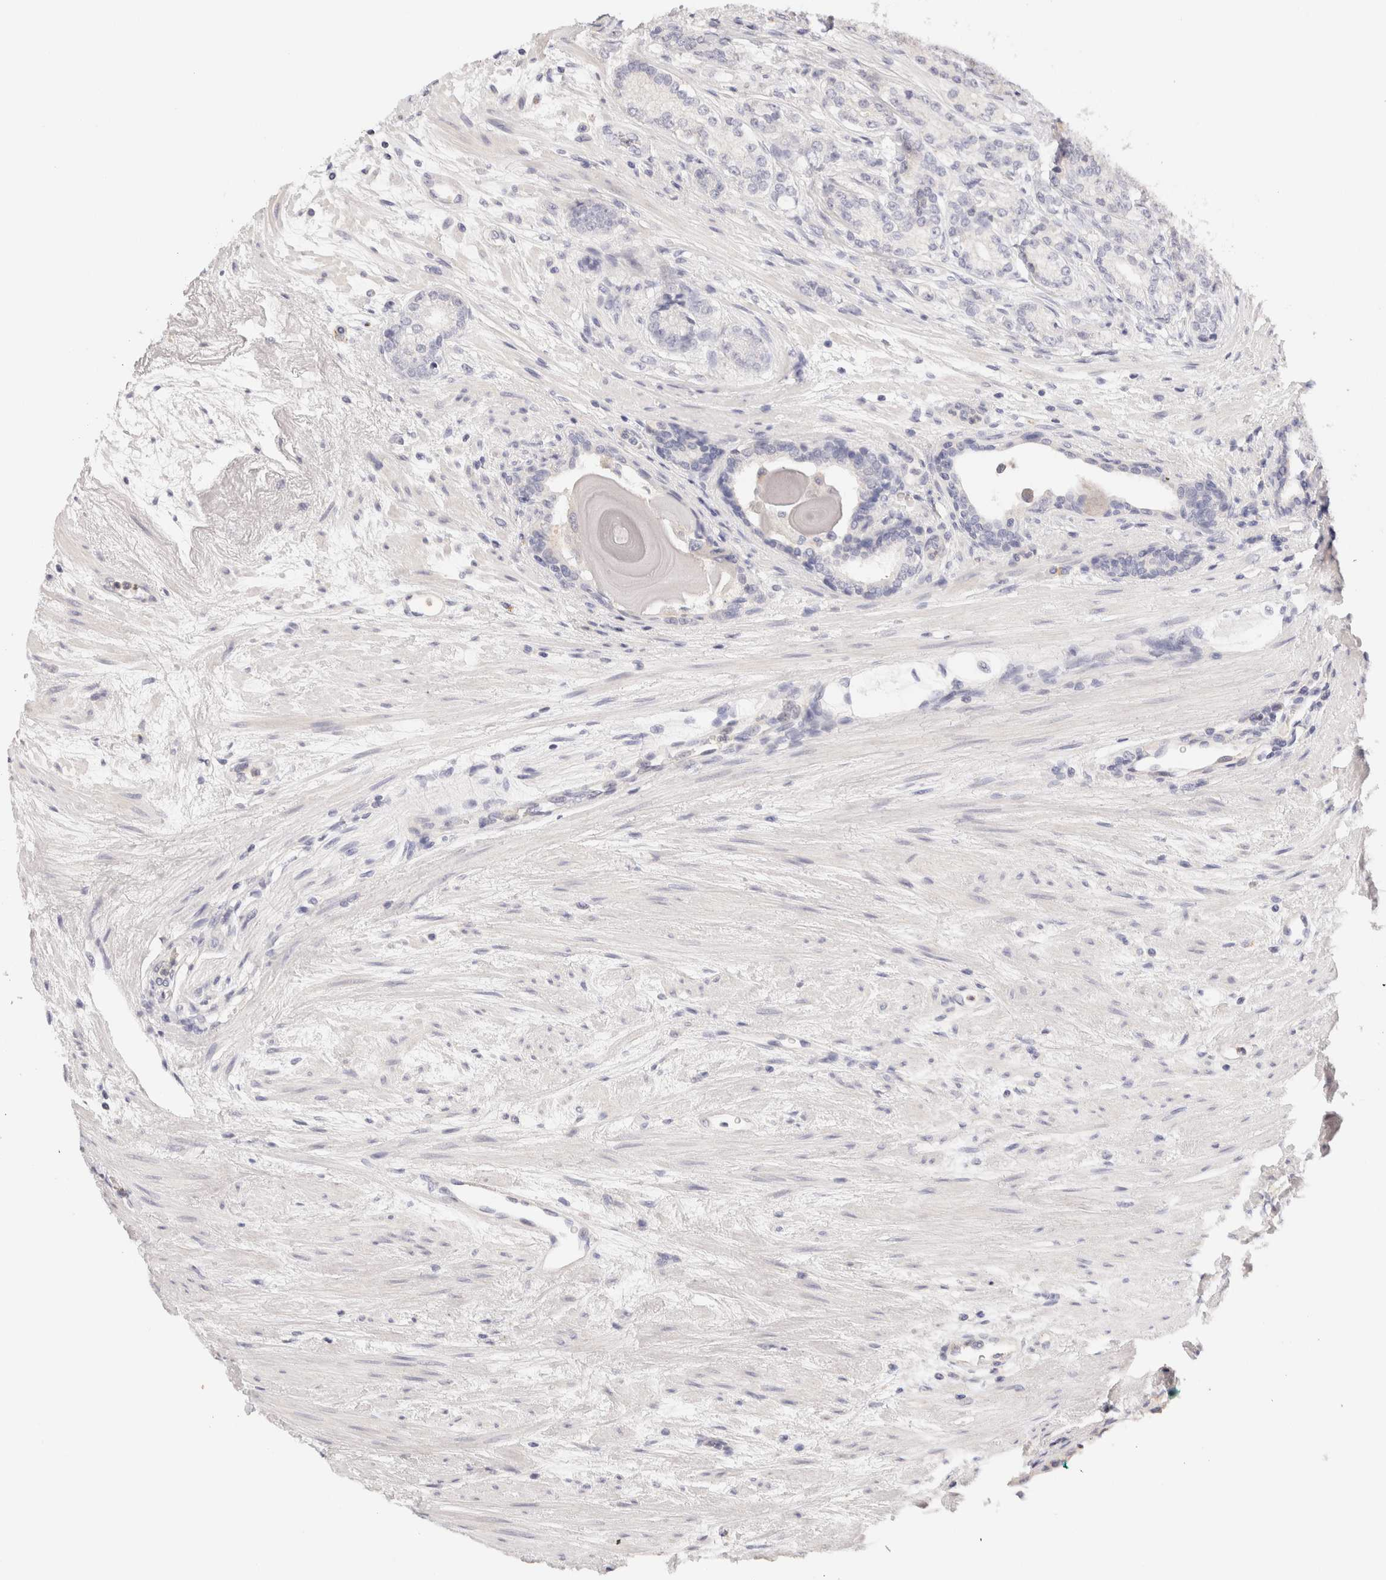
{"staining": {"intensity": "negative", "quantity": "none", "location": "none"}, "tissue": "prostate cancer", "cell_type": "Tumor cells", "image_type": "cancer", "snomed": [{"axis": "morphology", "description": "Adenocarcinoma, High grade"}, {"axis": "topography", "description": "Prostate"}], "caption": "Tumor cells show no significant positivity in high-grade adenocarcinoma (prostate).", "gene": "SCGB2A2", "patient": {"sex": "male", "age": 61}}